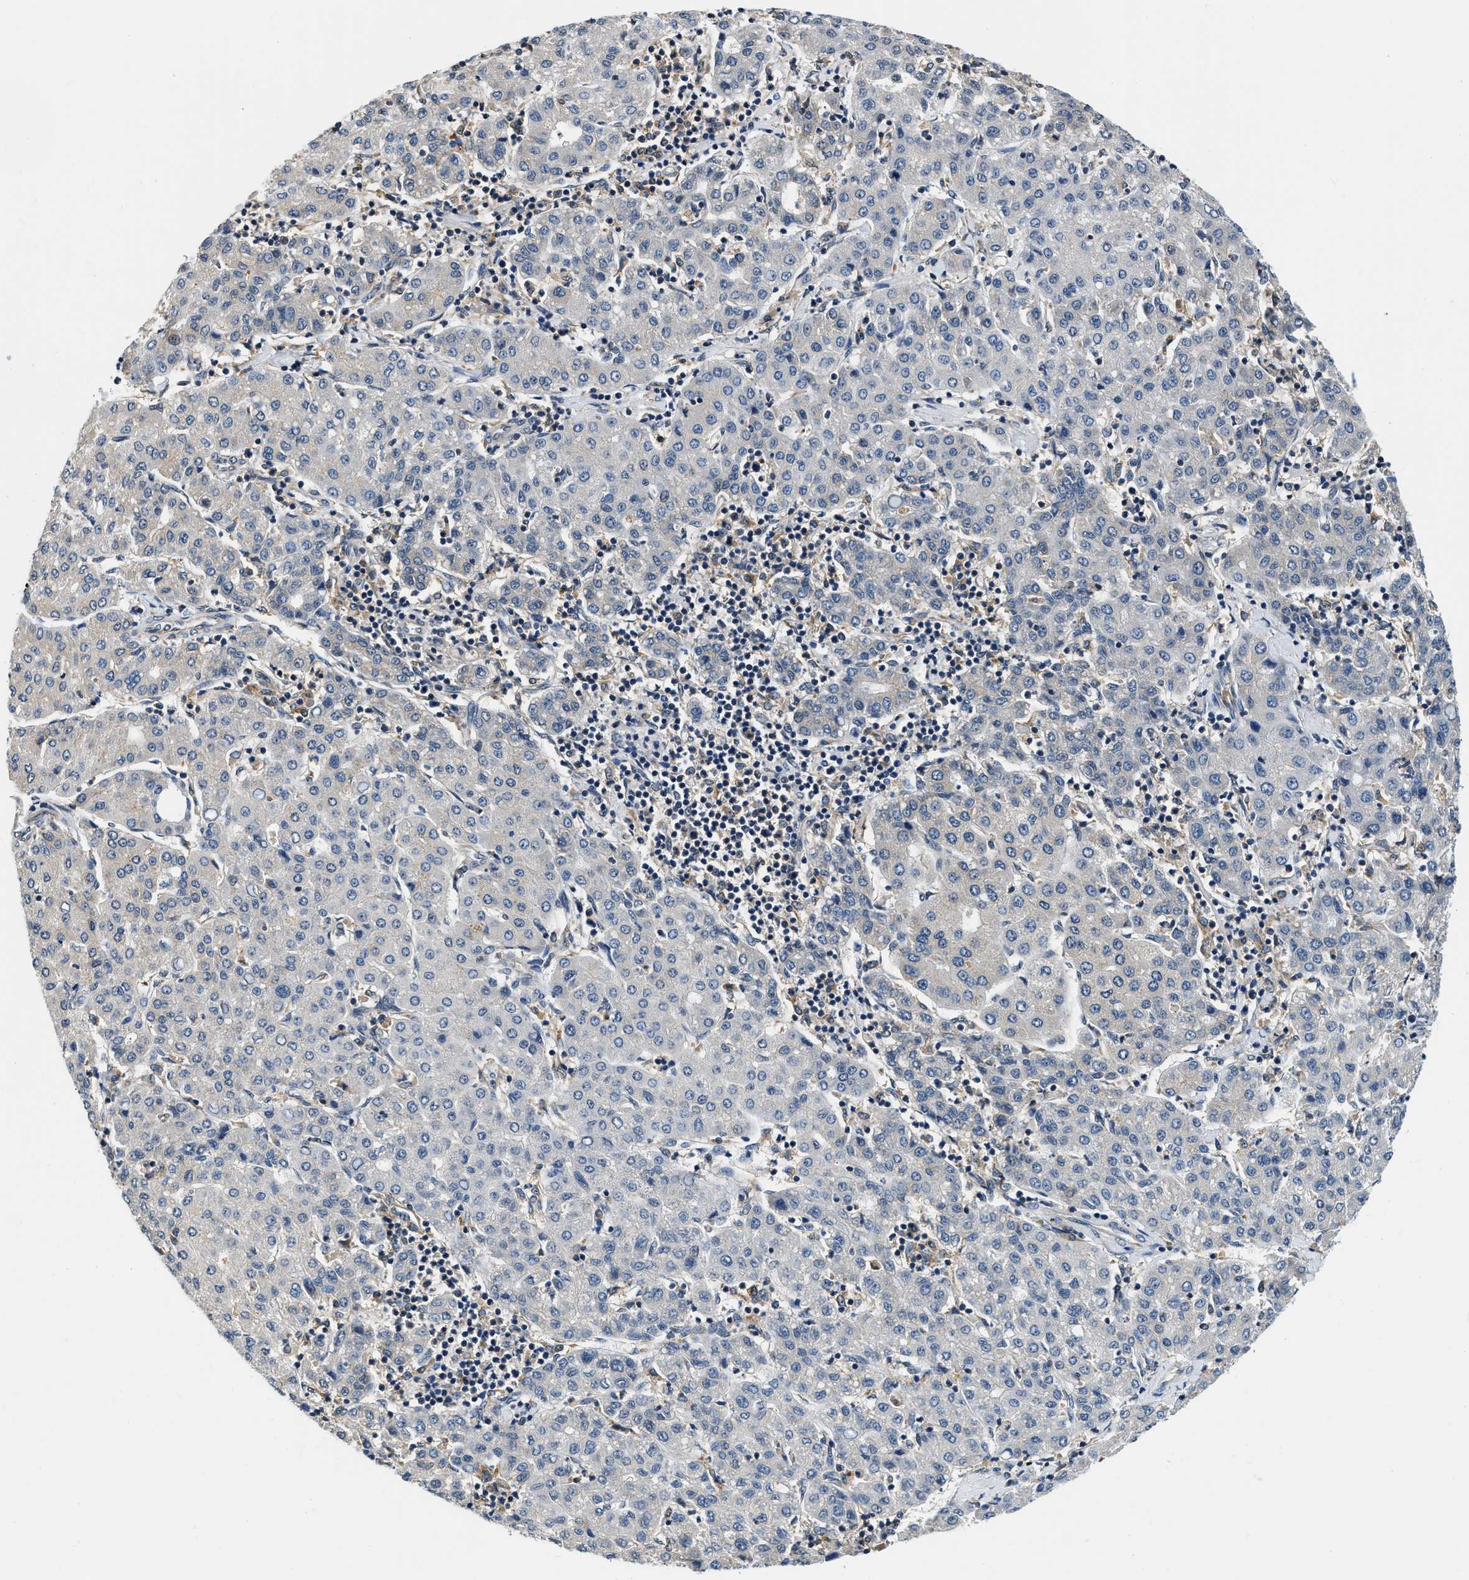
{"staining": {"intensity": "negative", "quantity": "none", "location": "none"}, "tissue": "liver cancer", "cell_type": "Tumor cells", "image_type": "cancer", "snomed": [{"axis": "morphology", "description": "Carcinoma, Hepatocellular, NOS"}, {"axis": "topography", "description": "Liver"}], "caption": "Immunohistochemistry micrograph of neoplastic tissue: human hepatocellular carcinoma (liver) stained with DAB (3,3'-diaminobenzidine) displays no significant protein positivity in tumor cells. (DAB (3,3'-diaminobenzidine) IHC with hematoxylin counter stain).", "gene": "BCL7C", "patient": {"sex": "male", "age": 65}}